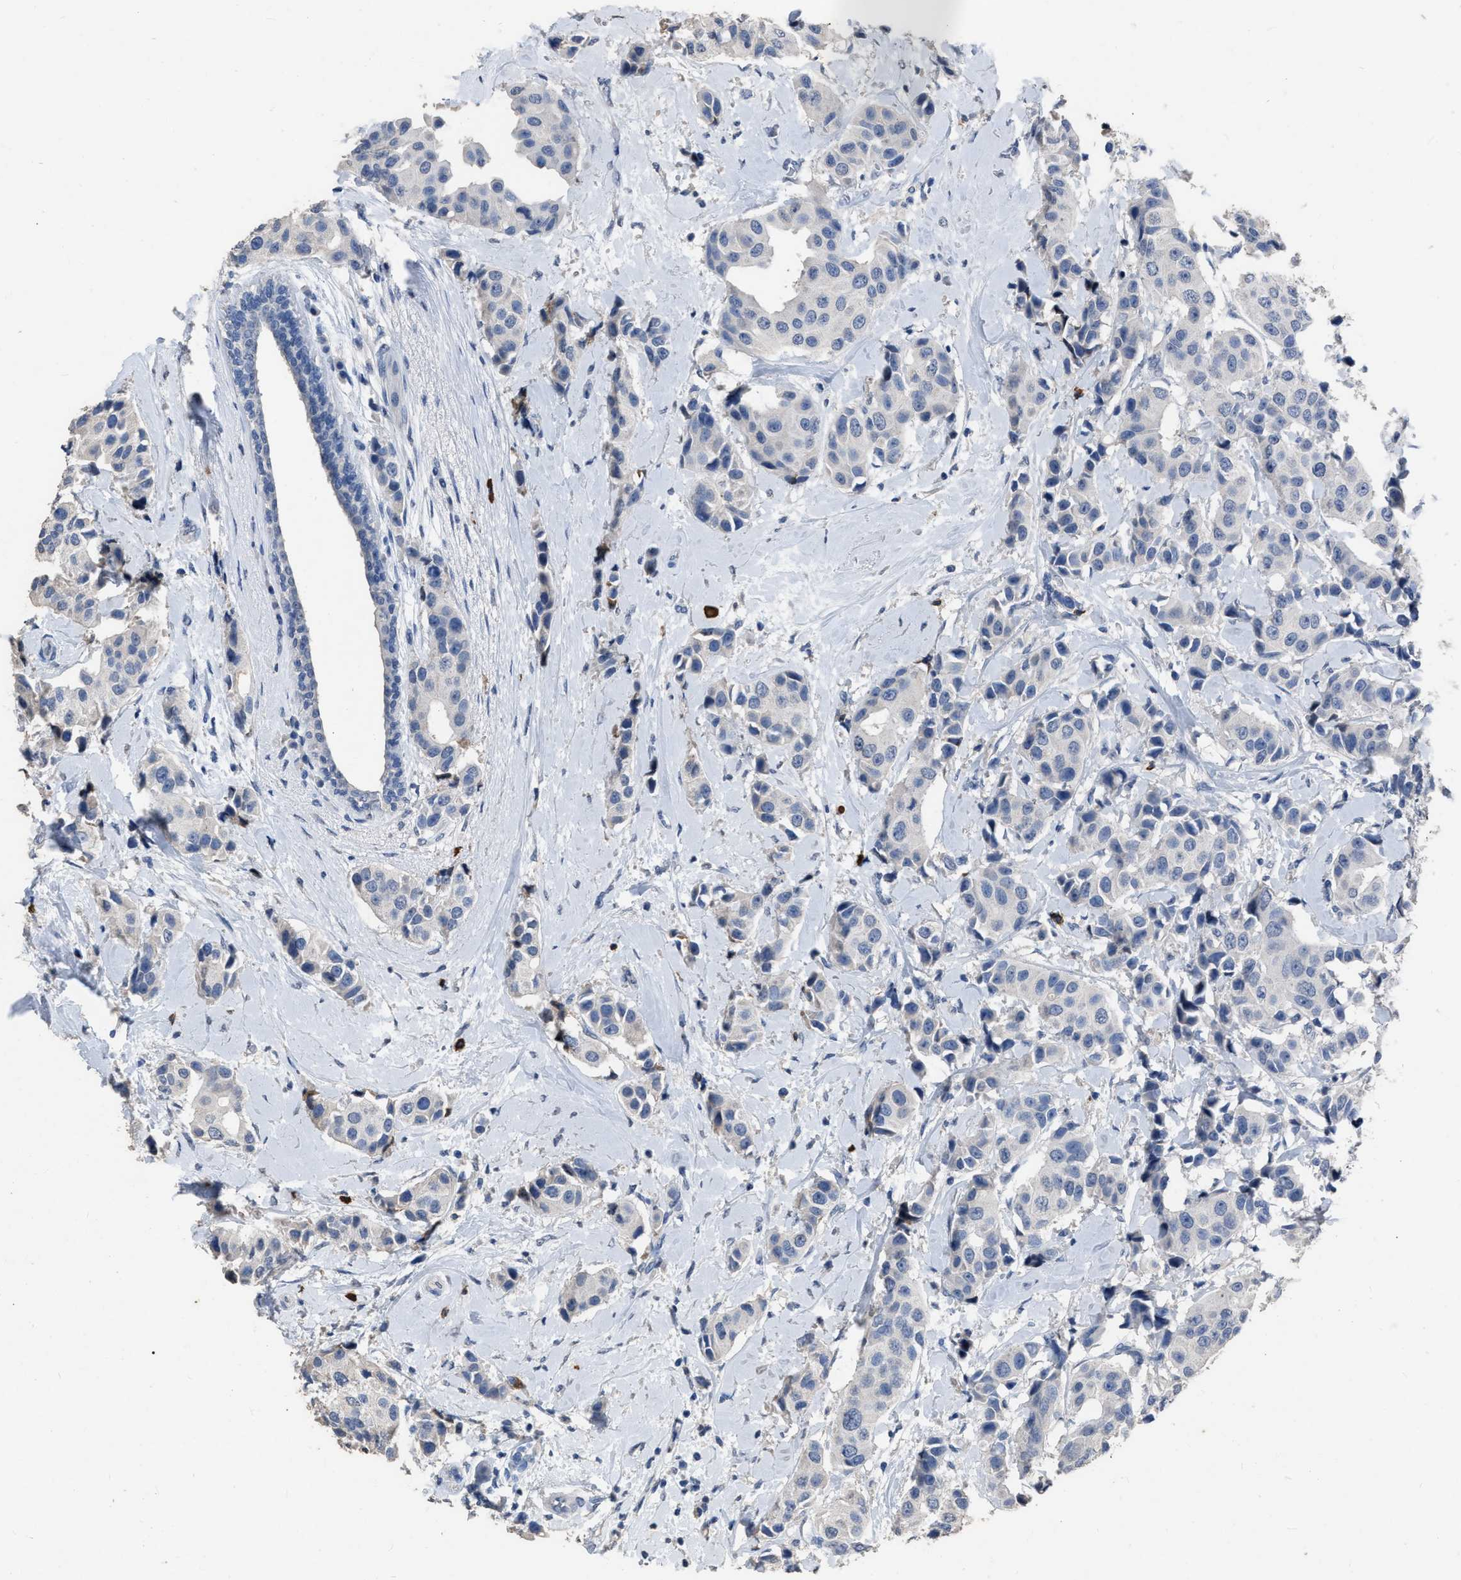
{"staining": {"intensity": "negative", "quantity": "none", "location": "none"}, "tissue": "breast cancer", "cell_type": "Tumor cells", "image_type": "cancer", "snomed": [{"axis": "morphology", "description": "Normal tissue, NOS"}, {"axis": "morphology", "description": "Duct carcinoma"}, {"axis": "topography", "description": "Breast"}], "caption": "This is a micrograph of IHC staining of infiltrating ductal carcinoma (breast), which shows no staining in tumor cells. Nuclei are stained in blue.", "gene": "HABP2", "patient": {"sex": "female", "age": 39}}